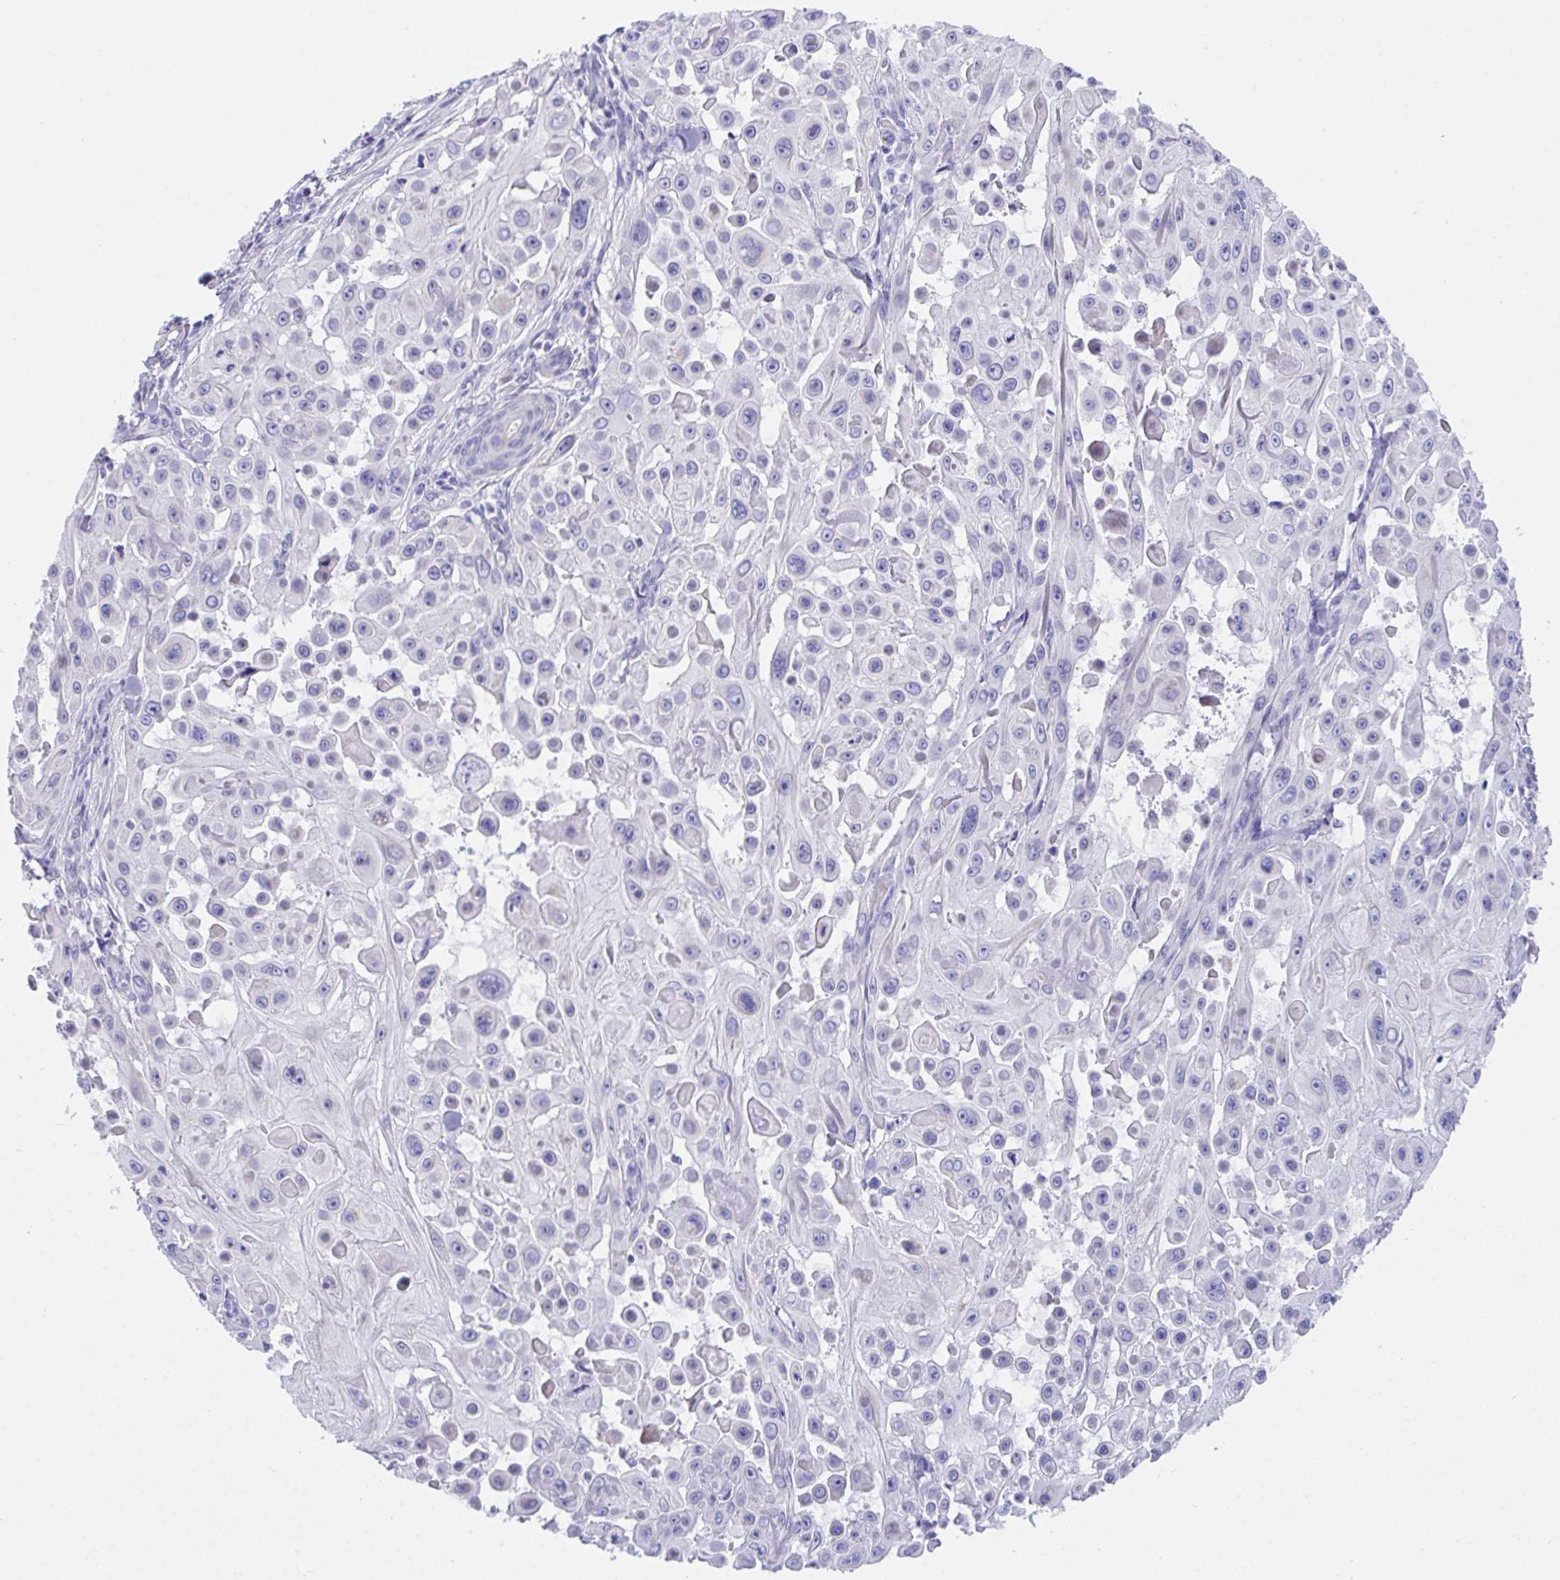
{"staining": {"intensity": "negative", "quantity": "none", "location": "none"}, "tissue": "skin cancer", "cell_type": "Tumor cells", "image_type": "cancer", "snomed": [{"axis": "morphology", "description": "Squamous cell carcinoma, NOS"}, {"axis": "topography", "description": "Skin"}], "caption": "Photomicrograph shows no protein staining in tumor cells of squamous cell carcinoma (skin) tissue. Nuclei are stained in blue.", "gene": "TMEM106B", "patient": {"sex": "male", "age": 91}}